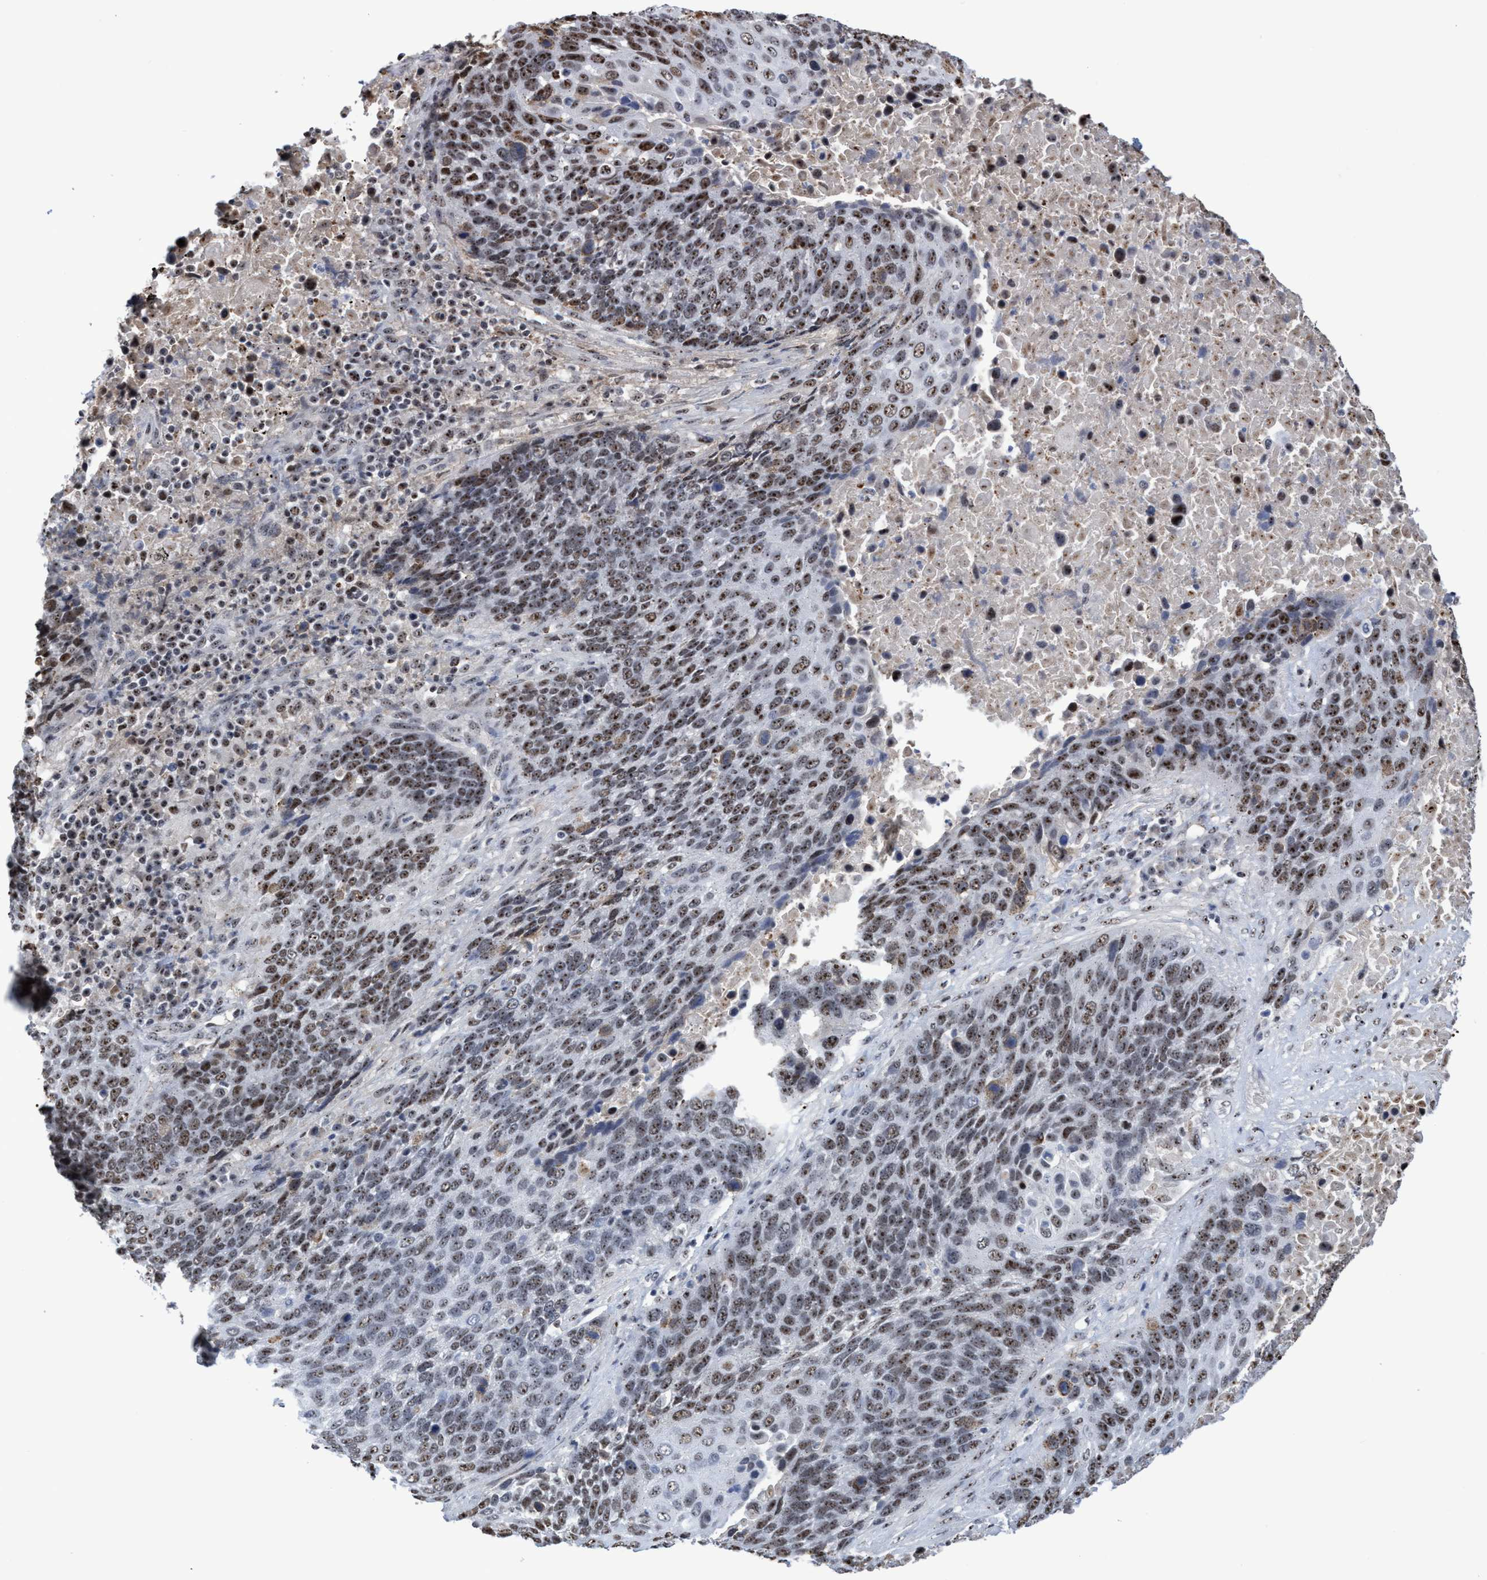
{"staining": {"intensity": "moderate", "quantity": ">75%", "location": "nuclear"}, "tissue": "lung cancer", "cell_type": "Tumor cells", "image_type": "cancer", "snomed": [{"axis": "morphology", "description": "Squamous cell carcinoma, NOS"}, {"axis": "topography", "description": "Lung"}], "caption": "Protein staining displays moderate nuclear expression in approximately >75% of tumor cells in lung cancer (squamous cell carcinoma). (Stains: DAB in brown, nuclei in blue, Microscopy: brightfield microscopy at high magnification).", "gene": "EFCAB10", "patient": {"sex": "male", "age": 66}}